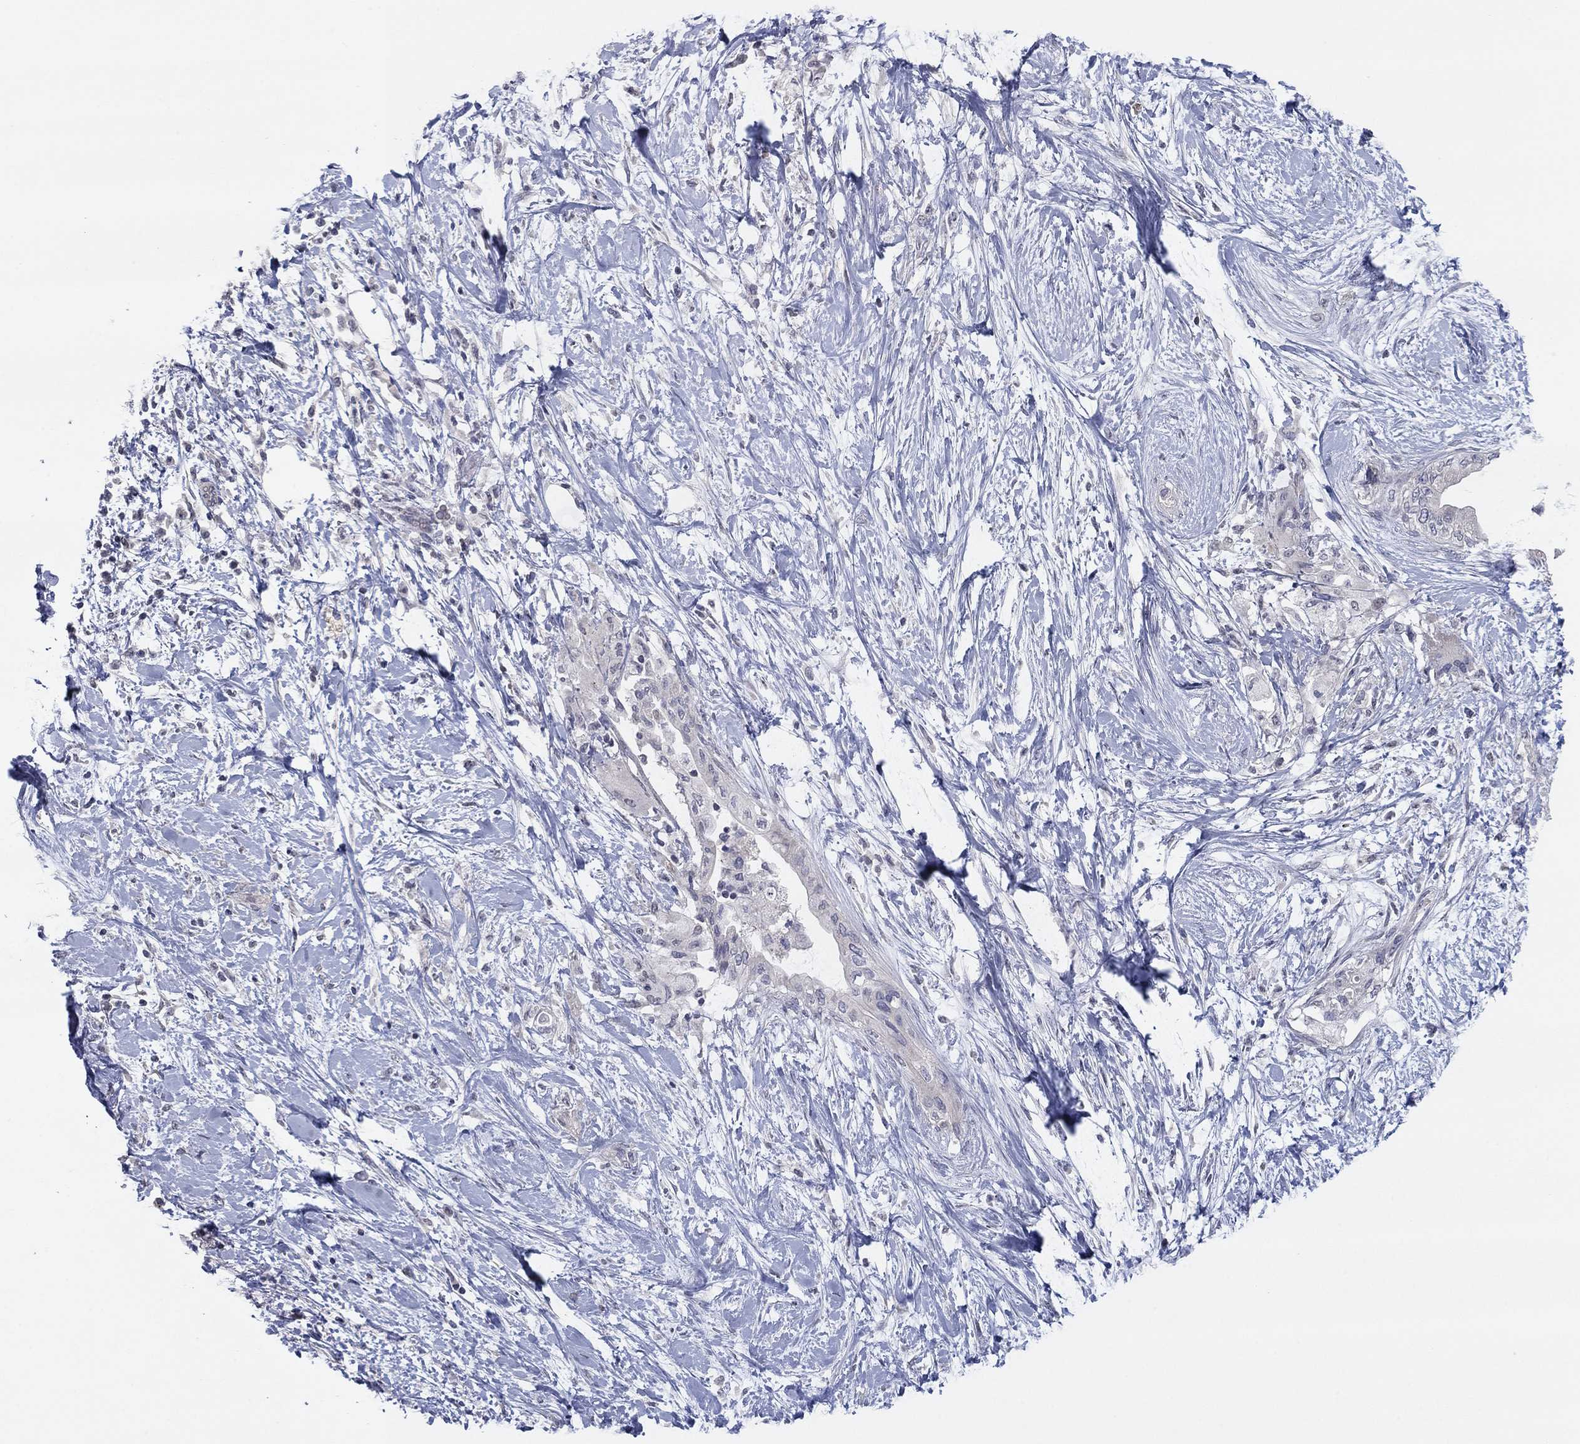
{"staining": {"intensity": "negative", "quantity": "none", "location": "none"}, "tissue": "pancreatic cancer", "cell_type": "Tumor cells", "image_type": "cancer", "snomed": [{"axis": "morphology", "description": "Normal tissue, NOS"}, {"axis": "morphology", "description": "Adenocarcinoma, NOS"}, {"axis": "topography", "description": "Pancreas"}, {"axis": "topography", "description": "Duodenum"}], "caption": "This is an immunohistochemistry histopathology image of human pancreatic adenocarcinoma. There is no staining in tumor cells.", "gene": "AMN1", "patient": {"sex": "female", "age": 60}}